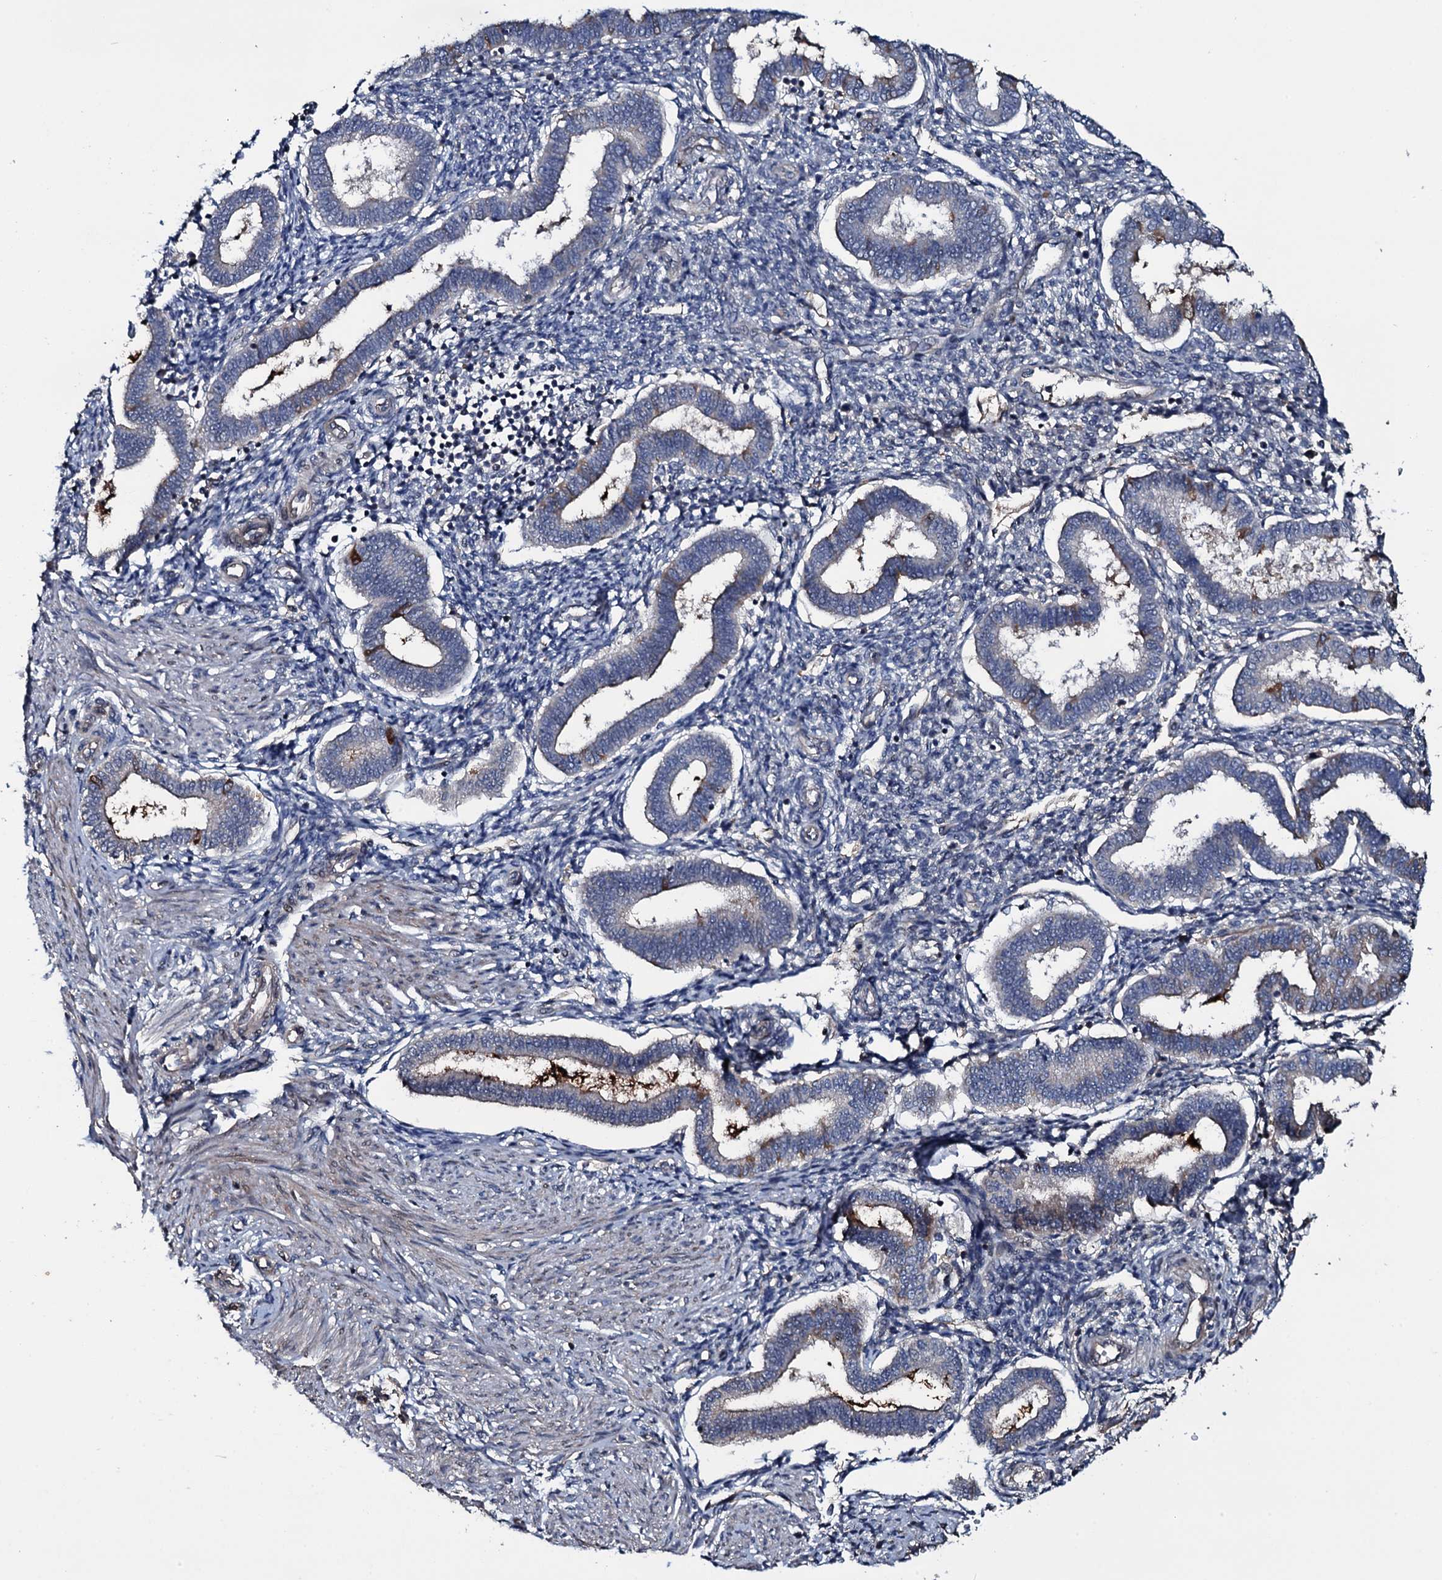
{"staining": {"intensity": "negative", "quantity": "none", "location": "none"}, "tissue": "endometrium", "cell_type": "Cells in endometrial stroma", "image_type": "normal", "snomed": [{"axis": "morphology", "description": "Normal tissue, NOS"}, {"axis": "topography", "description": "Endometrium"}], "caption": "High power microscopy image of an IHC photomicrograph of benign endometrium, revealing no significant positivity in cells in endometrial stroma.", "gene": "LYG2", "patient": {"sex": "female", "age": 24}}